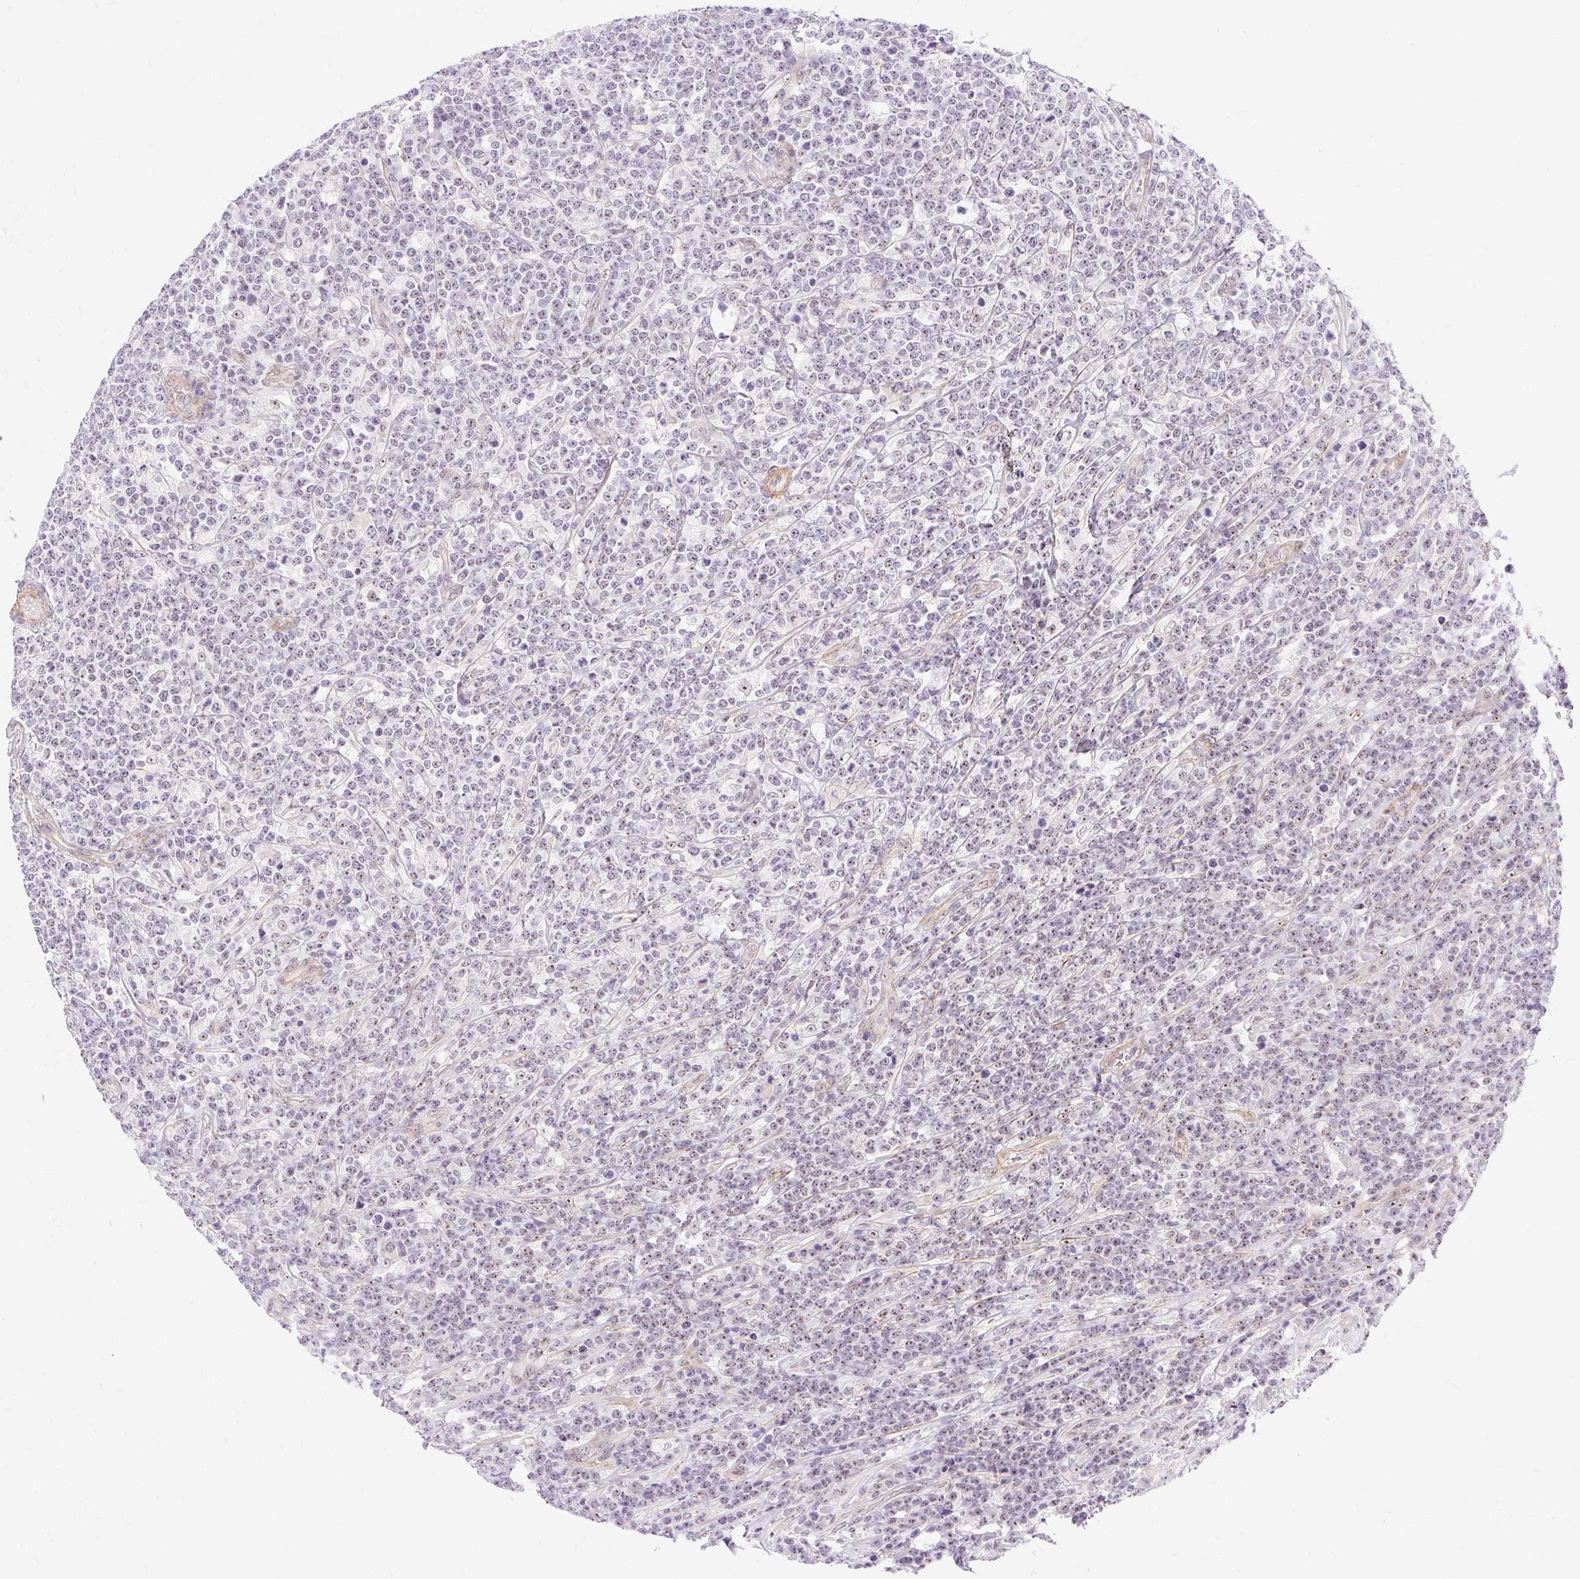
{"staining": {"intensity": "weak", "quantity": ">75%", "location": "nuclear"}, "tissue": "lymphoma", "cell_type": "Tumor cells", "image_type": "cancer", "snomed": [{"axis": "morphology", "description": "Malignant lymphoma, non-Hodgkin's type, High grade"}, {"axis": "topography", "description": "Small intestine"}], "caption": "Tumor cells exhibit low levels of weak nuclear expression in approximately >75% of cells in lymphoma. (DAB (3,3'-diaminobenzidine) IHC, brown staining for protein, blue staining for nuclei).", "gene": "OBP2A", "patient": {"sex": "male", "age": 8}}